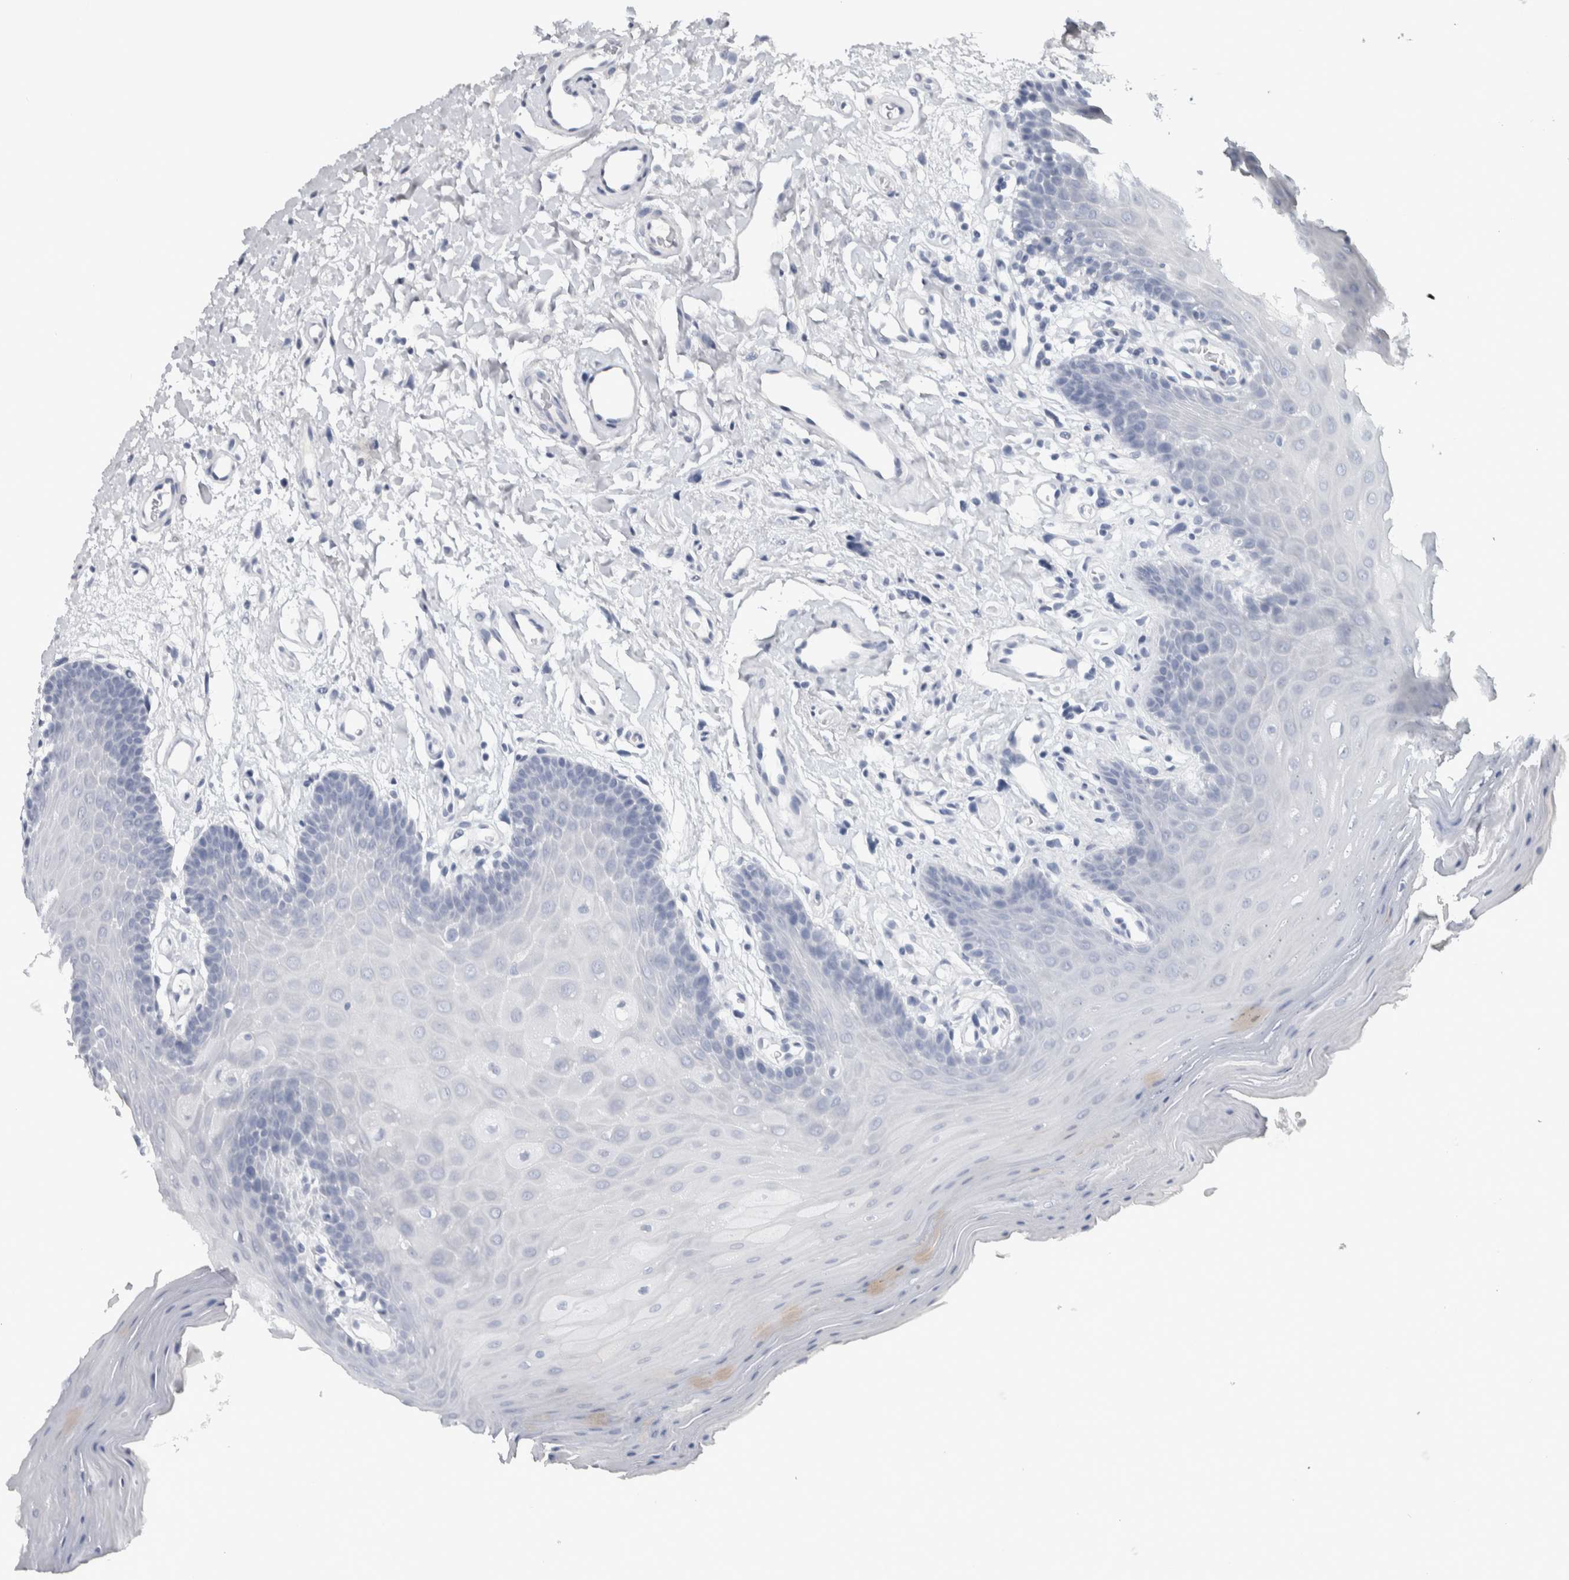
{"staining": {"intensity": "negative", "quantity": "none", "location": "none"}, "tissue": "oral mucosa", "cell_type": "Squamous epithelial cells", "image_type": "normal", "snomed": [{"axis": "morphology", "description": "Normal tissue, NOS"}, {"axis": "morphology", "description": "Squamous cell carcinoma, NOS"}, {"axis": "topography", "description": "Oral tissue"}, {"axis": "topography", "description": "Head-Neck"}], "caption": "High power microscopy image of an immunohistochemistry photomicrograph of unremarkable oral mucosa, revealing no significant staining in squamous epithelial cells. (Stains: DAB immunohistochemistry (IHC) with hematoxylin counter stain, Microscopy: brightfield microscopy at high magnification).", "gene": "ADPRM", "patient": {"sex": "male", "age": 71}}